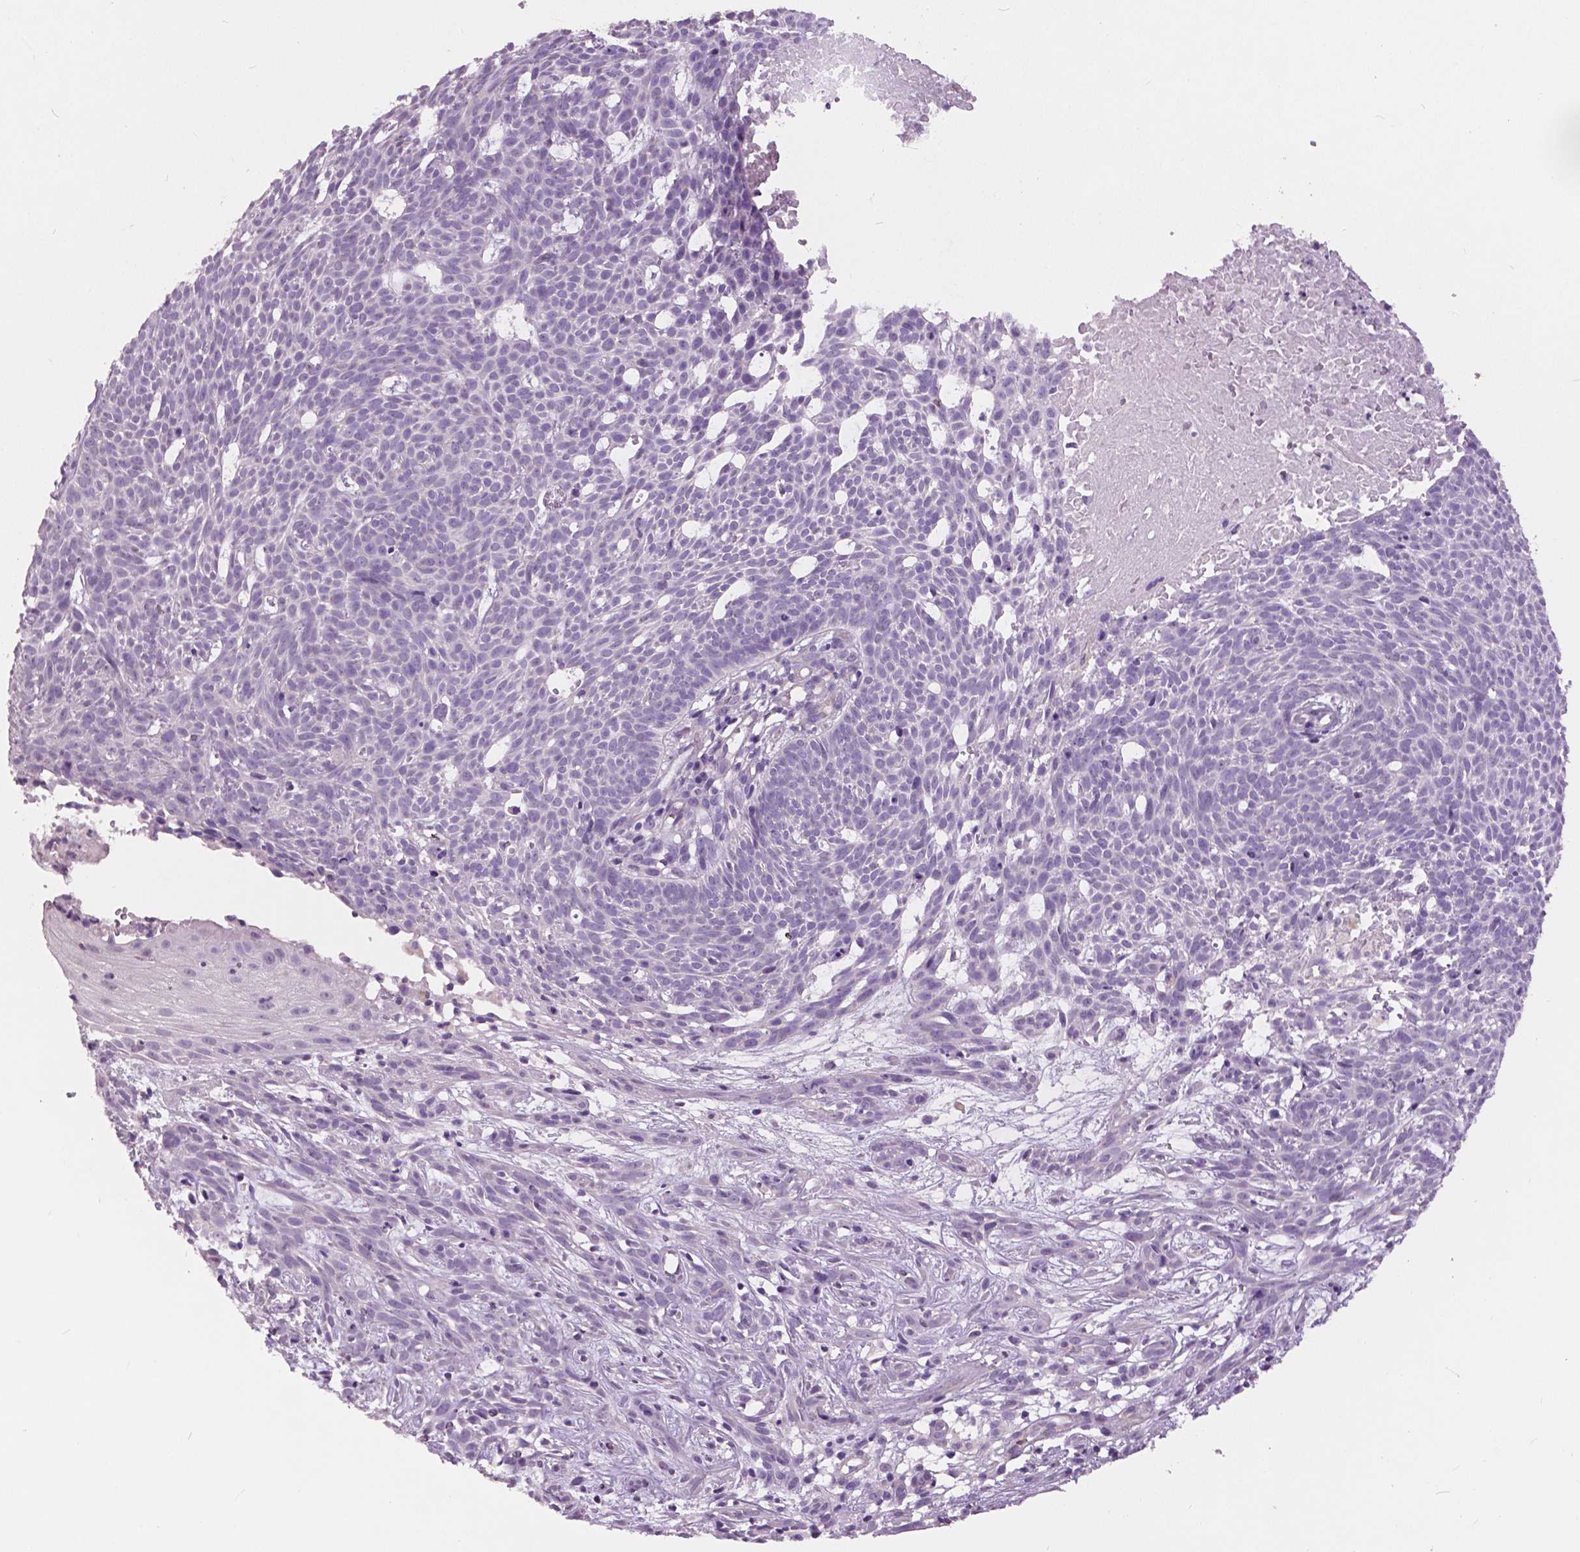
{"staining": {"intensity": "negative", "quantity": "none", "location": "none"}, "tissue": "skin cancer", "cell_type": "Tumor cells", "image_type": "cancer", "snomed": [{"axis": "morphology", "description": "Basal cell carcinoma"}, {"axis": "topography", "description": "Skin"}], "caption": "This is an immunohistochemistry (IHC) image of human skin cancer (basal cell carcinoma). There is no positivity in tumor cells.", "gene": "GRIN2A", "patient": {"sex": "male", "age": 59}}